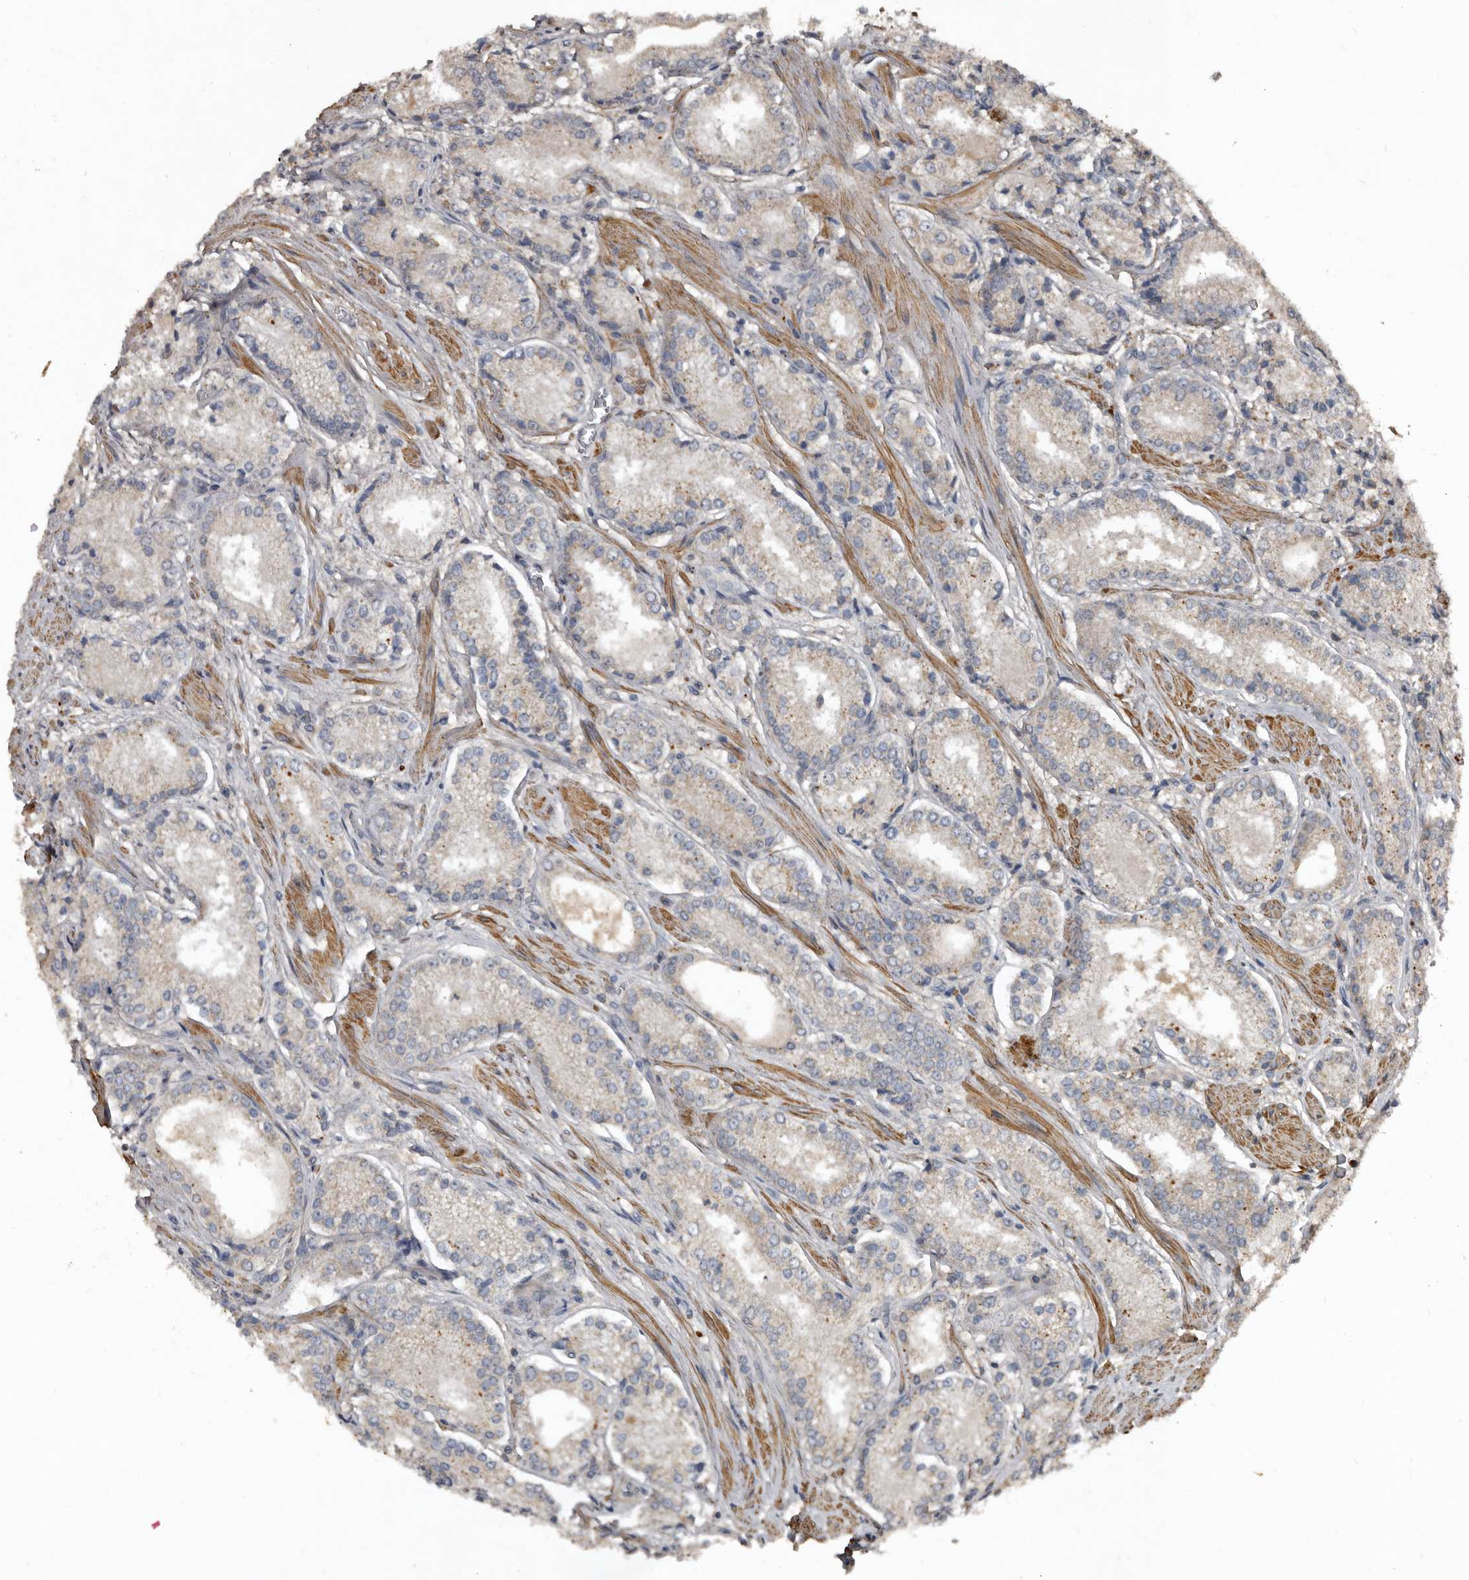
{"staining": {"intensity": "negative", "quantity": "none", "location": "none"}, "tissue": "prostate cancer", "cell_type": "Tumor cells", "image_type": "cancer", "snomed": [{"axis": "morphology", "description": "Adenocarcinoma, Low grade"}, {"axis": "topography", "description": "Prostate"}], "caption": "Immunohistochemistry micrograph of neoplastic tissue: human adenocarcinoma (low-grade) (prostate) stained with DAB (3,3'-diaminobenzidine) exhibits no significant protein positivity in tumor cells.", "gene": "GREB1", "patient": {"sex": "male", "age": 54}}